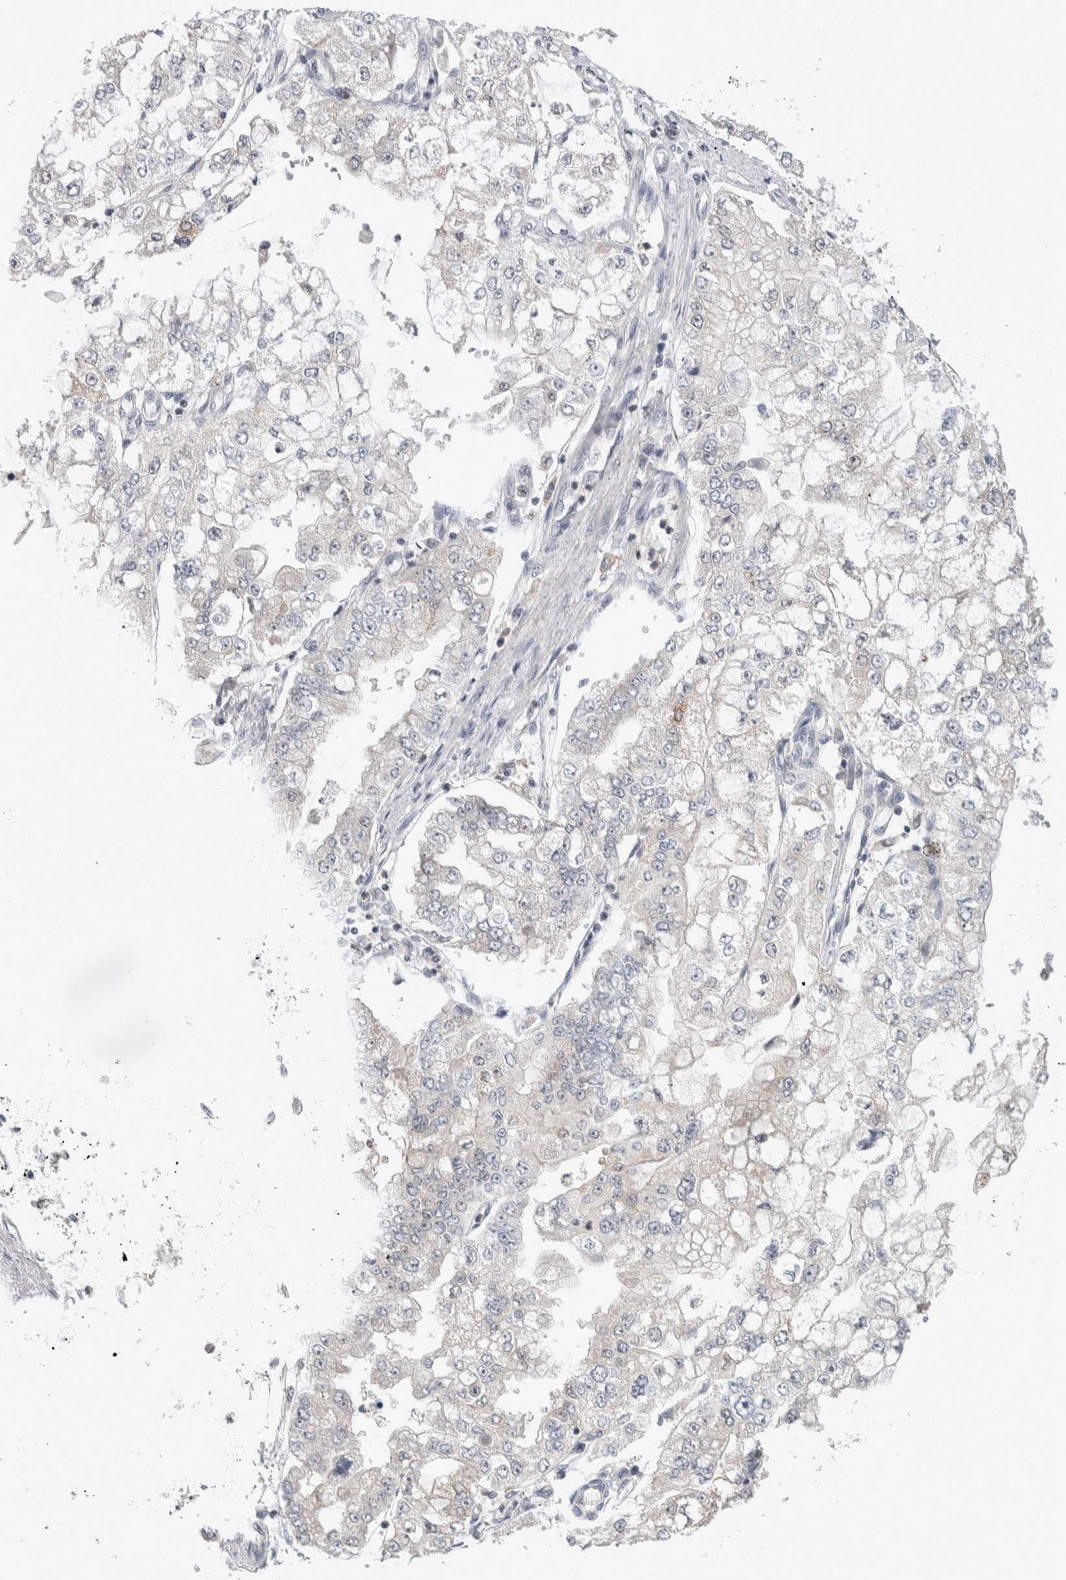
{"staining": {"intensity": "negative", "quantity": "none", "location": "none"}, "tissue": "stomach cancer", "cell_type": "Tumor cells", "image_type": "cancer", "snomed": [{"axis": "morphology", "description": "Adenocarcinoma, NOS"}, {"axis": "topography", "description": "Stomach"}], "caption": "Human adenocarcinoma (stomach) stained for a protein using IHC shows no expression in tumor cells.", "gene": "HTATIP2", "patient": {"sex": "male", "age": 76}}